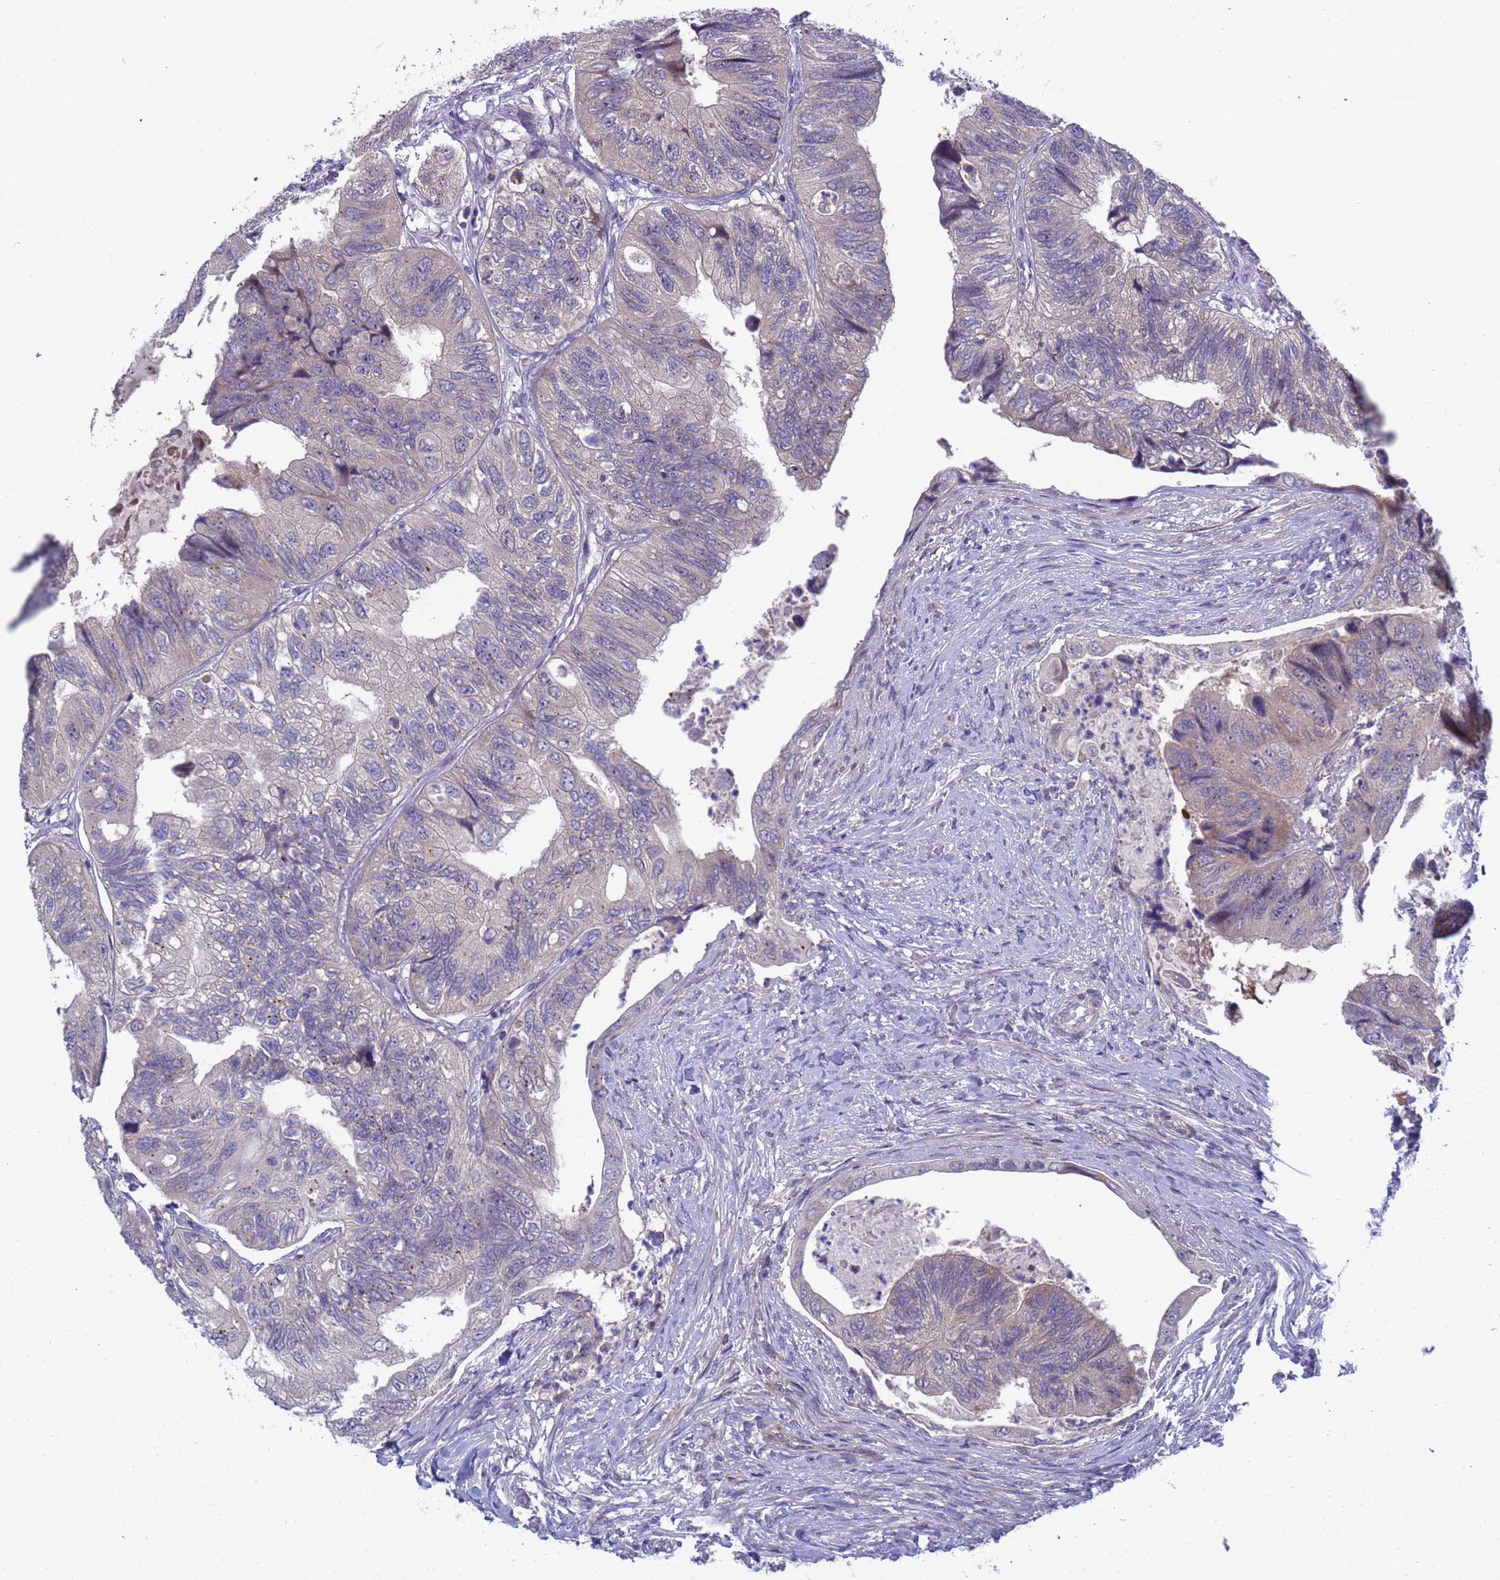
{"staining": {"intensity": "weak", "quantity": "<25%", "location": "cytoplasmic/membranous"}, "tissue": "colorectal cancer", "cell_type": "Tumor cells", "image_type": "cancer", "snomed": [{"axis": "morphology", "description": "Adenocarcinoma, NOS"}, {"axis": "topography", "description": "Rectum"}], "caption": "Tumor cells are negative for protein expression in human colorectal cancer. The staining is performed using DAB brown chromogen with nuclei counter-stained in using hematoxylin.", "gene": "ENOSF1", "patient": {"sex": "male", "age": 63}}